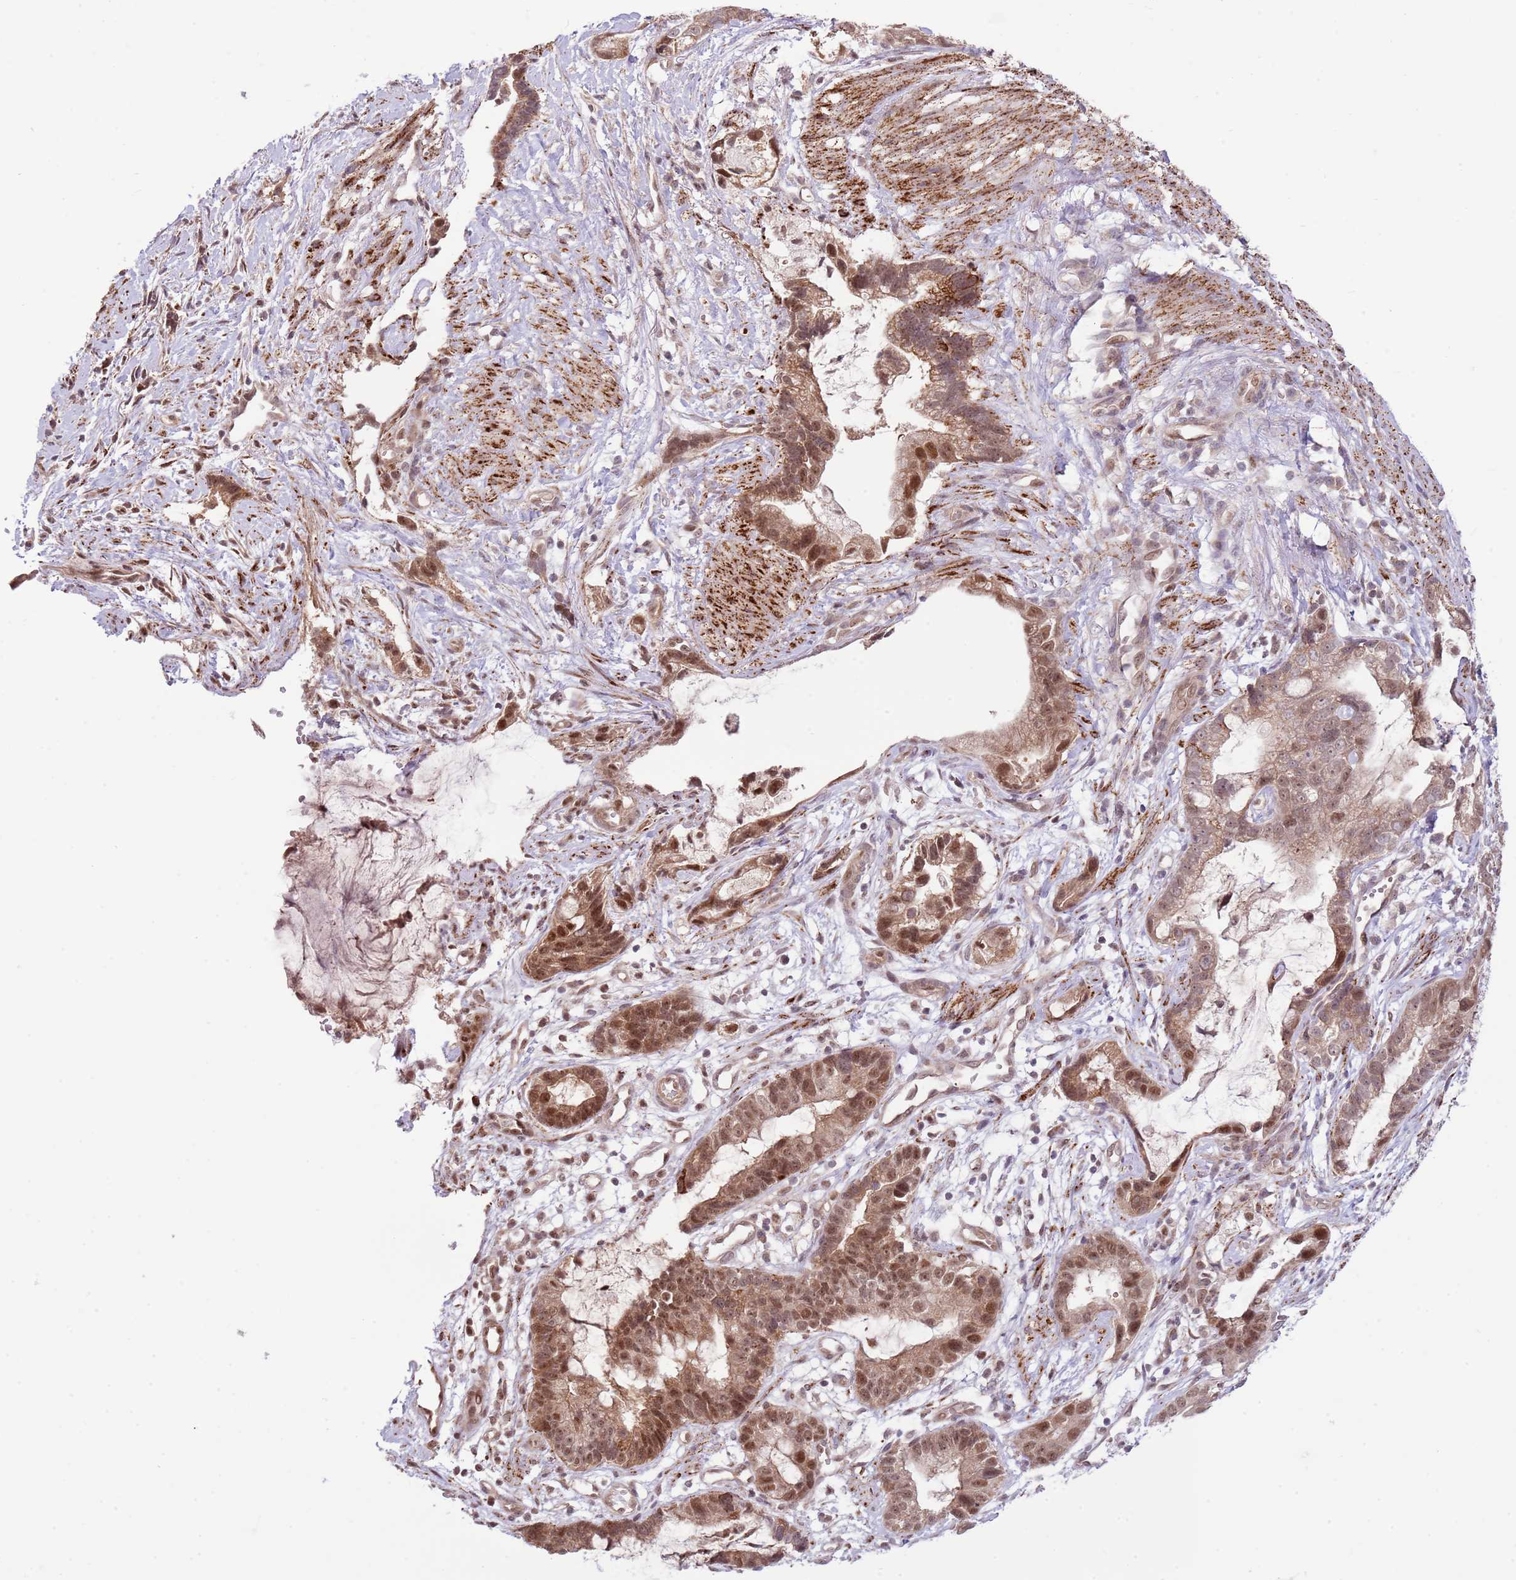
{"staining": {"intensity": "moderate", "quantity": ">75%", "location": "cytoplasmic/membranous,nuclear"}, "tissue": "stomach cancer", "cell_type": "Tumor cells", "image_type": "cancer", "snomed": [{"axis": "morphology", "description": "Adenocarcinoma, NOS"}, {"axis": "topography", "description": "Stomach"}], "caption": "Tumor cells display medium levels of moderate cytoplasmic/membranous and nuclear positivity in about >75% of cells in stomach cancer (adenocarcinoma).", "gene": "CHD1", "patient": {"sex": "male", "age": 55}}